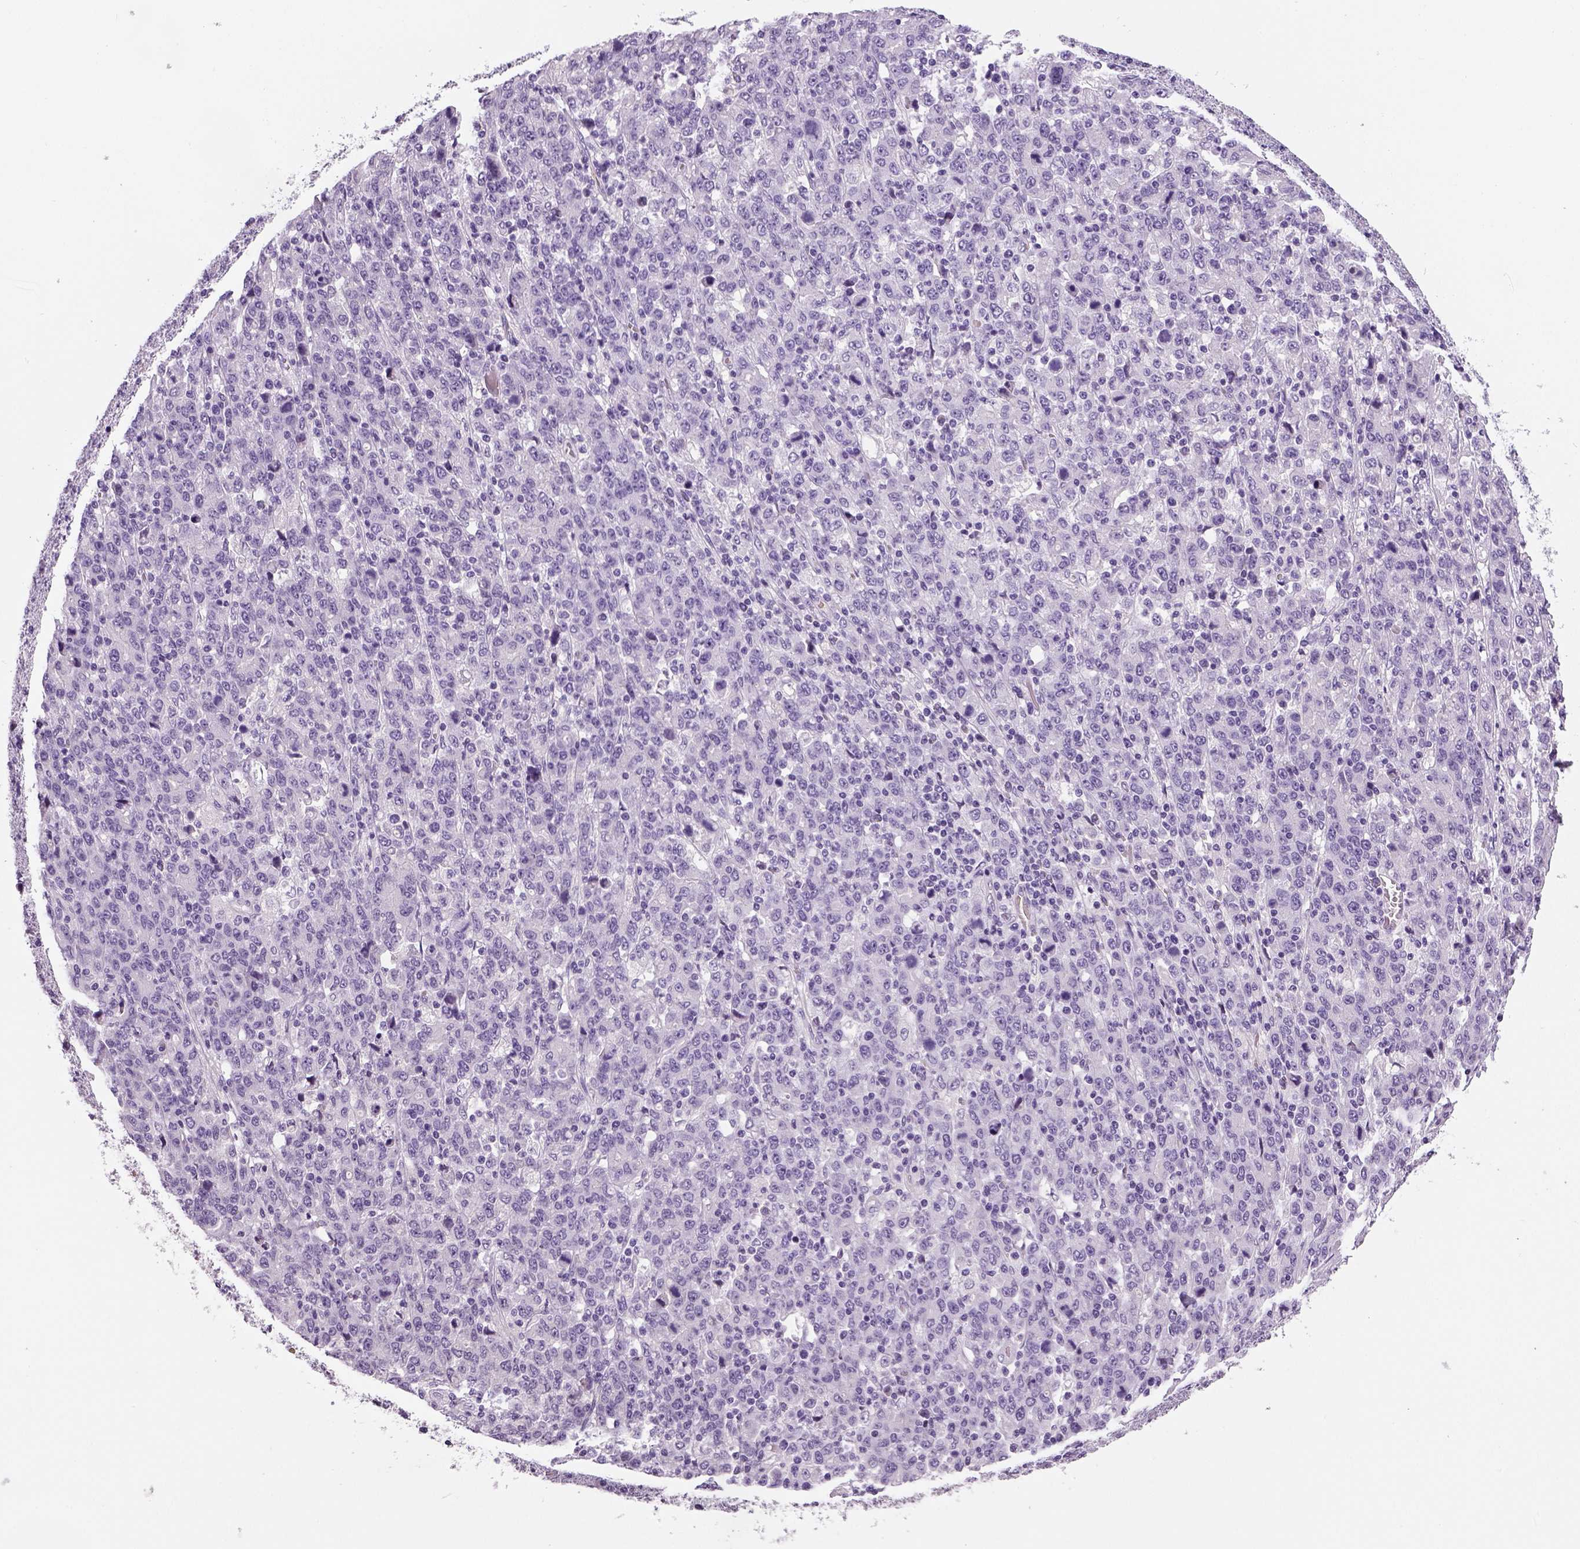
{"staining": {"intensity": "negative", "quantity": "none", "location": "none"}, "tissue": "stomach cancer", "cell_type": "Tumor cells", "image_type": "cancer", "snomed": [{"axis": "morphology", "description": "Adenocarcinoma, NOS"}, {"axis": "topography", "description": "Stomach, upper"}], "caption": "Tumor cells show no significant staining in stomach adenocarcinoma.", "gene": "TSPAN7", "patient": {"sex": "male", "age": 69}}